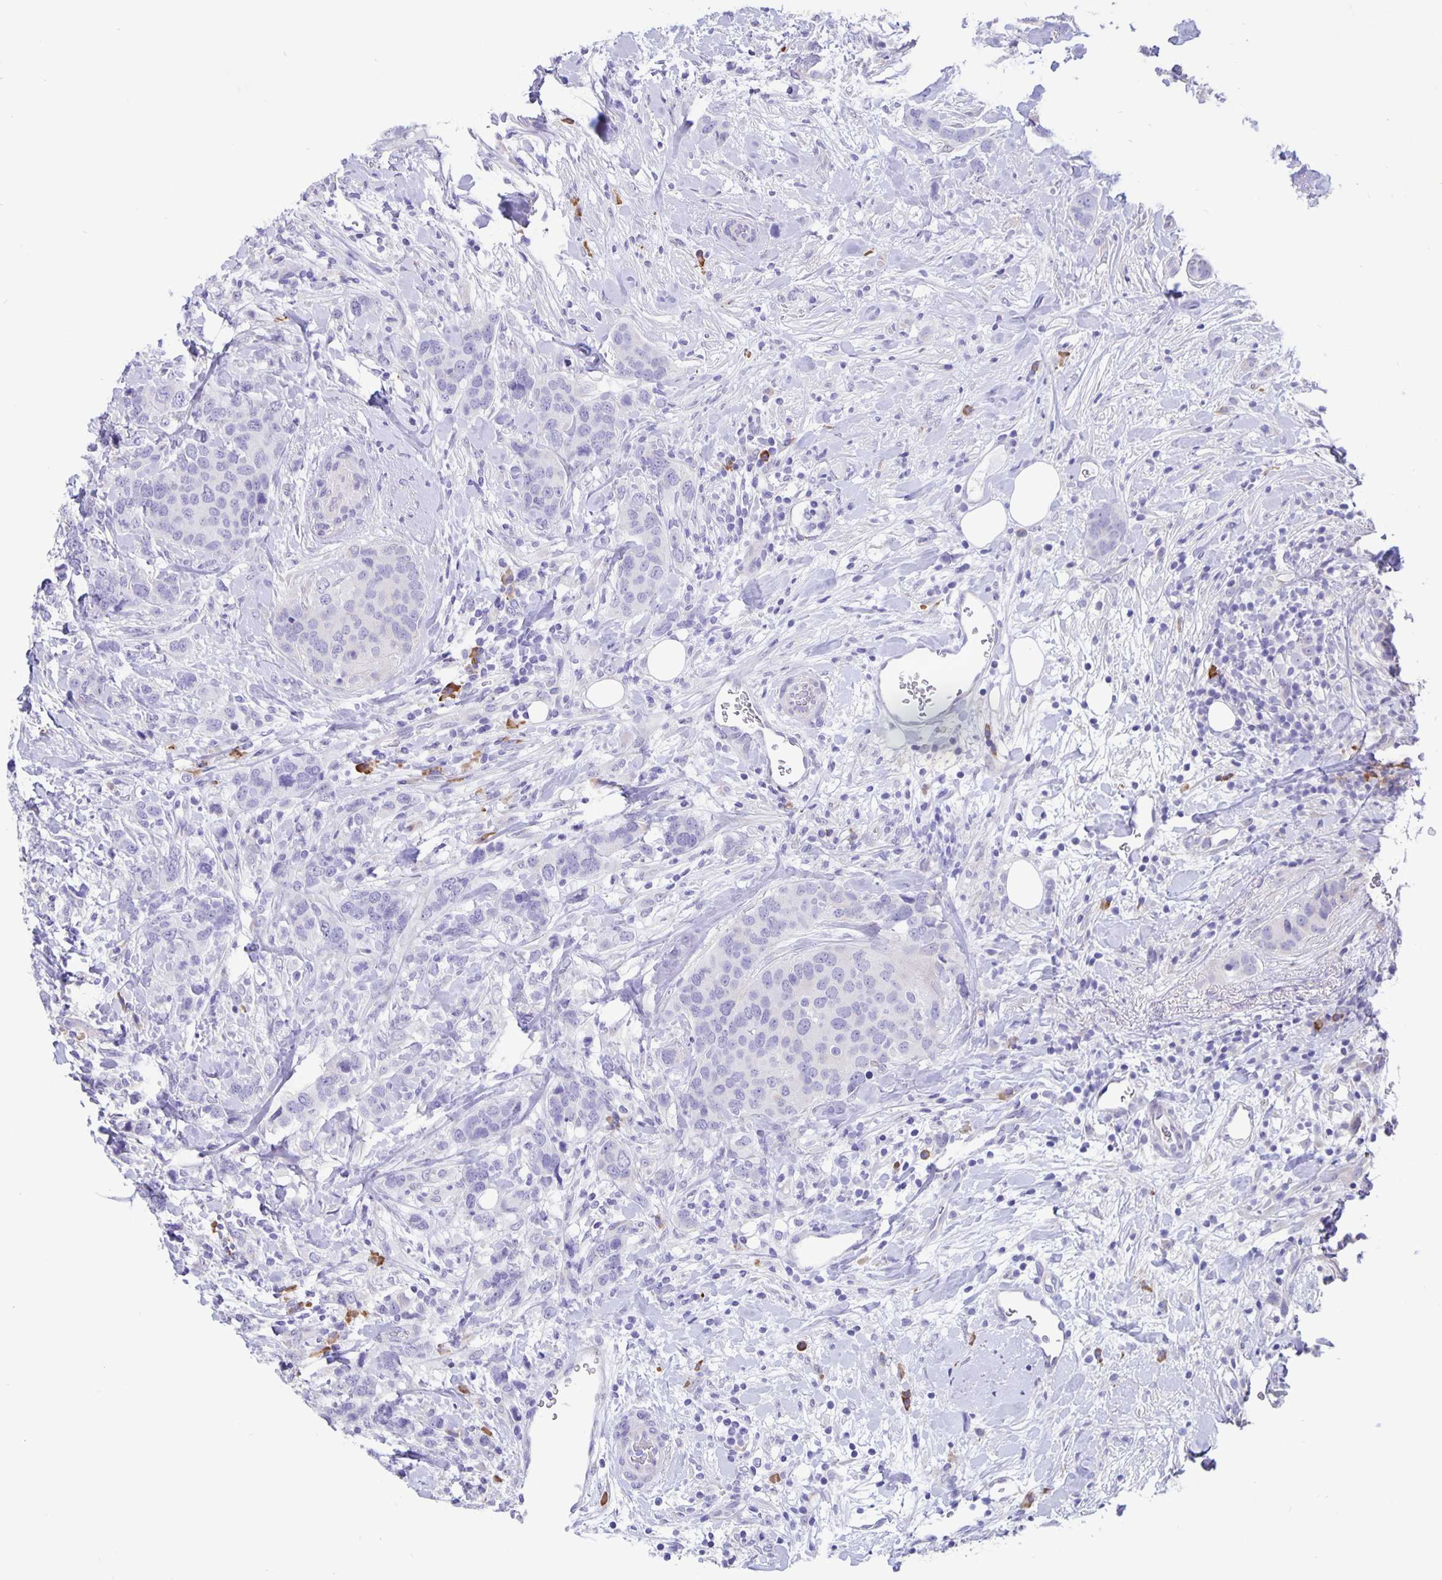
{"staining": {"intensity": "negative", "quantity": "none", "location": "none"}, "tissue": "breast cancer", "cell_type": "Tumor cells", "image_type": "cancer", "snomed": [{"axis": "morphology", "description": "Lobular carcinoma"}, {"axis": "topography", "description": "Breast"}], "caption": "Protein analysis of breast lobular carcinoma displays no significant expression in tumor cells.", "gene": "ERMN", "patient": {"sex": "female", "age": 59}}